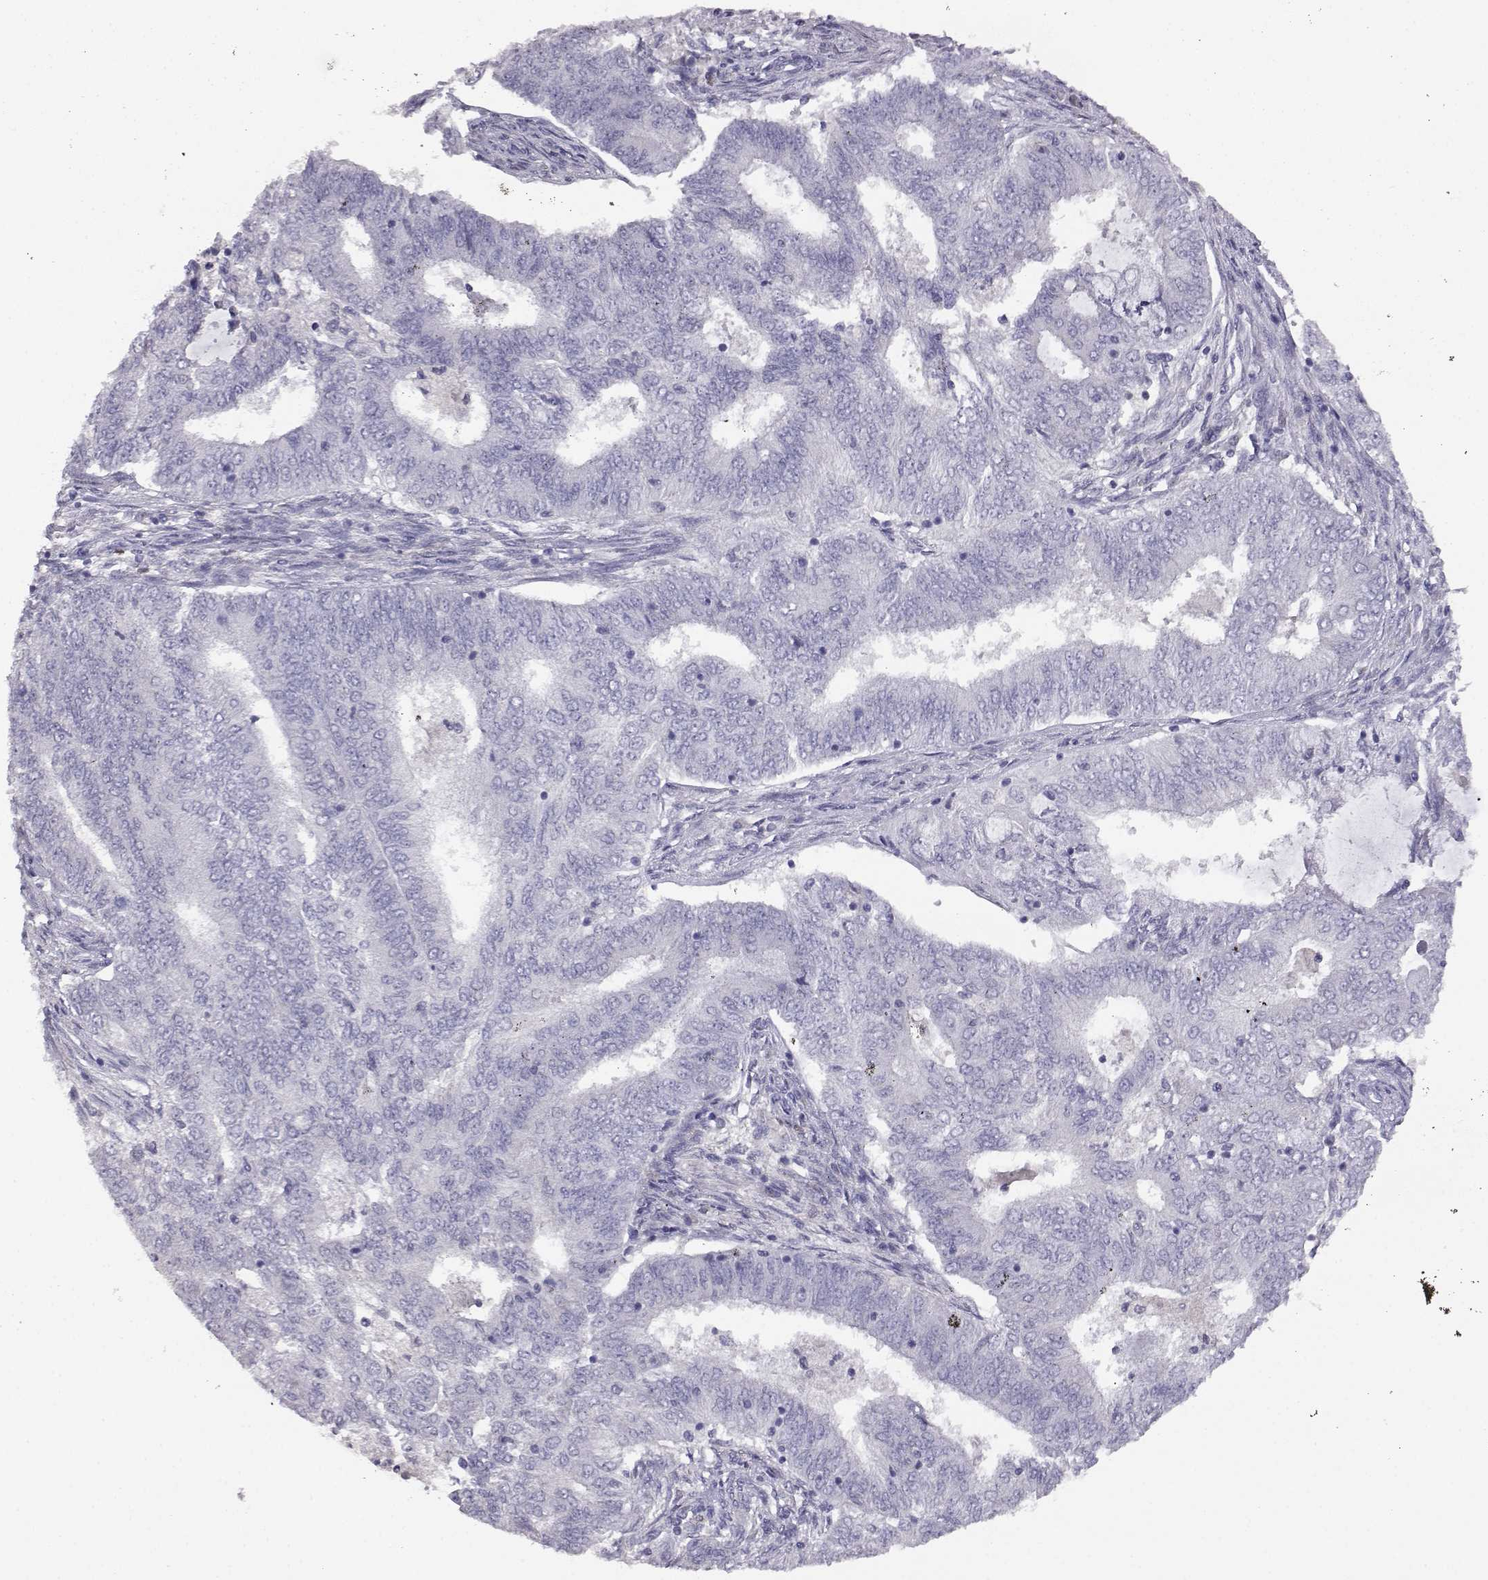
{"staining": {"intensity": "negative", "quantity": "none", "location": "none"}, "tissue": "endometrial cancer", "cell_type": "Tumor cells", "image_type": "cancer", "snomed": [{"axis": "morphology", "description": "Adenocarcinoma, NOS"}, {"axis": "topography", "description": "Endometrium"}], "caption": "The IHC photomicrograph has no significant expression in tumor cells of endometrial adenocarcinoma tissue.", "gene": "AKR1B1", "patient": {"sex": "female", "age": 62}}